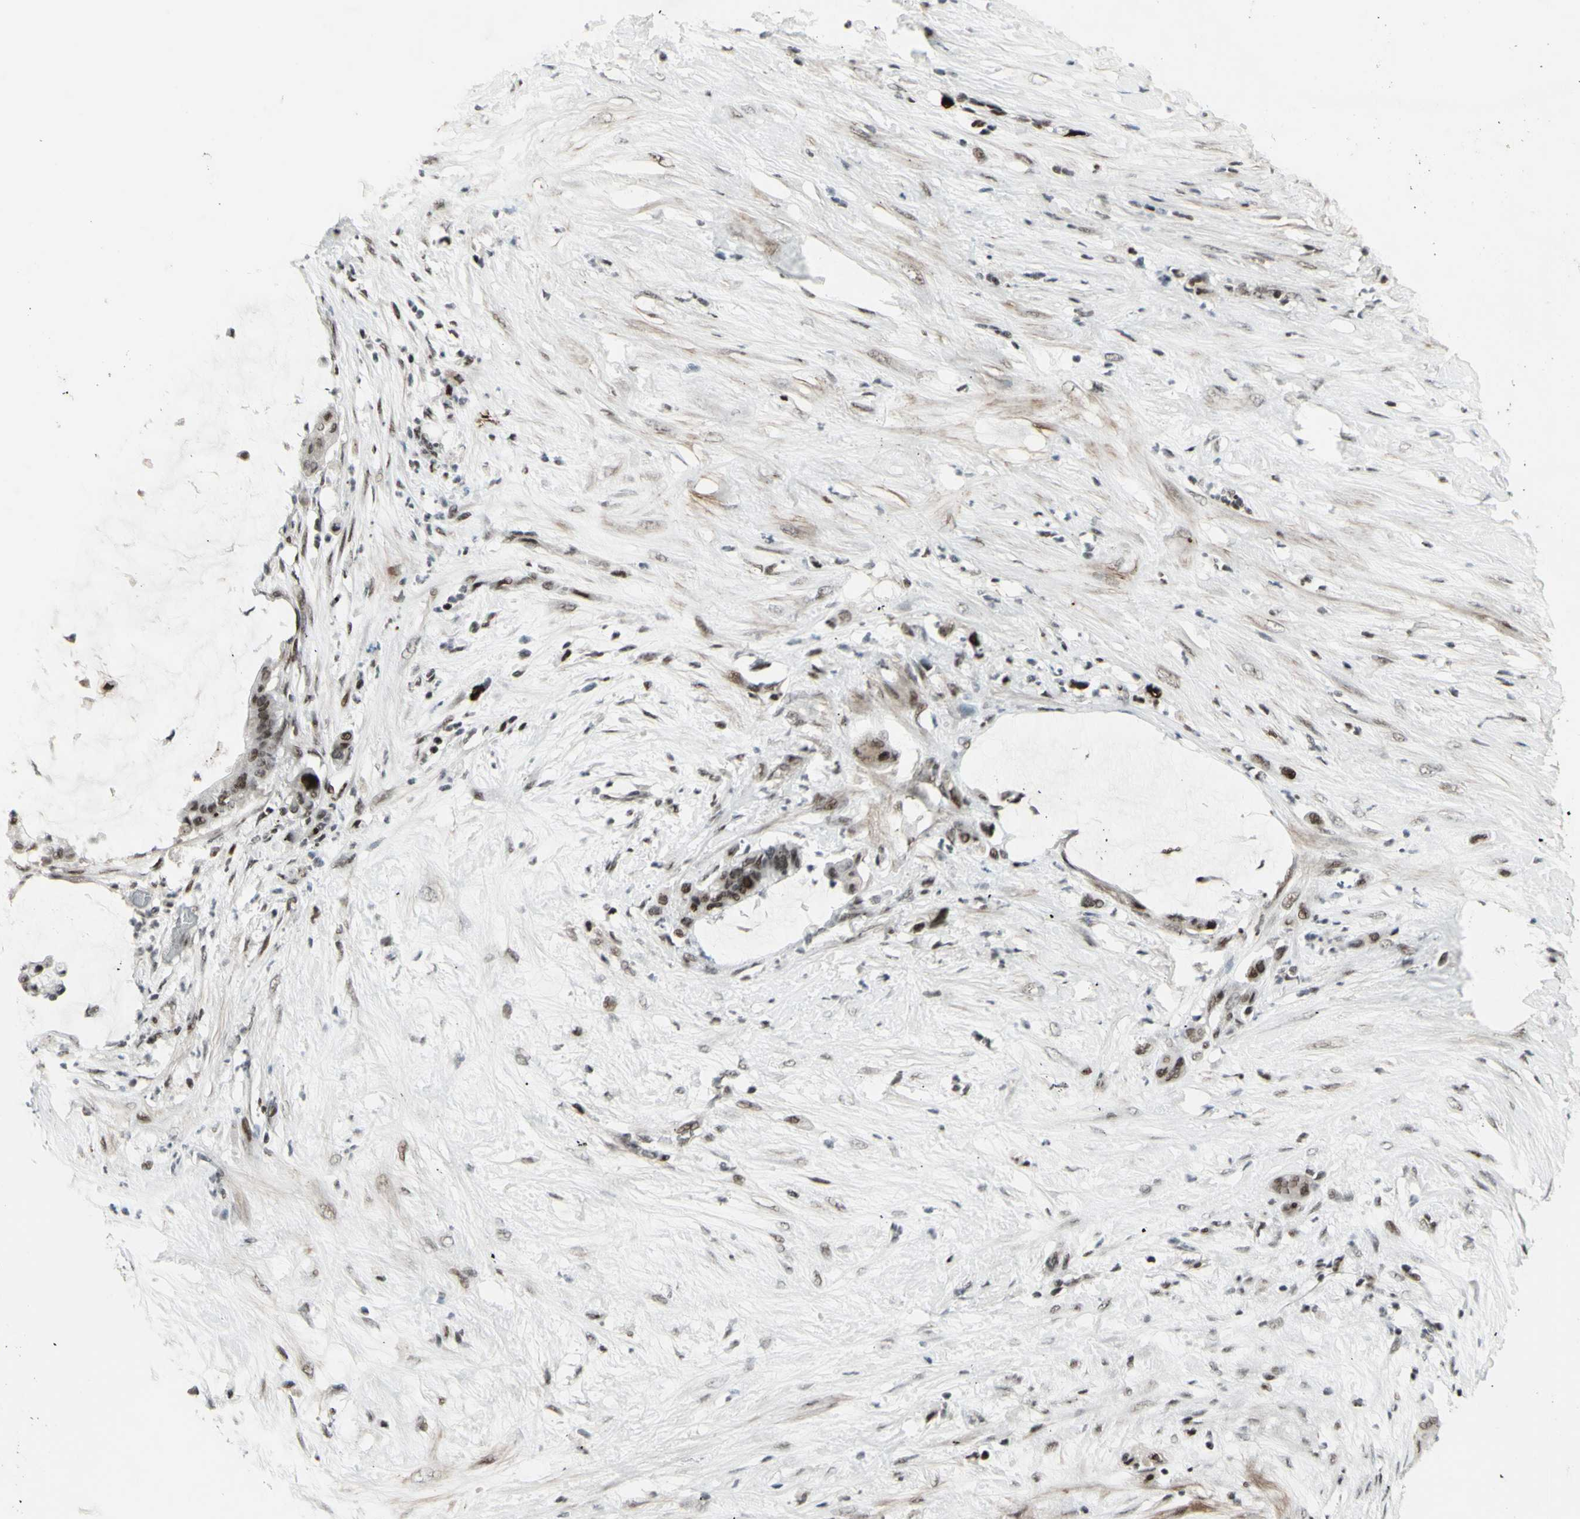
{"staining": {"intensity": "moderate", "quantity": "25%-75%", "location": "nuclear"}, "tissue": "pancreatic cancer", "cell_type": "Tumor cells", "image_type": "cancer", "snomed": [{"axis": "morphology", "description": "Adenocarcinoma, NOS"}, {"axis": "topography", "description": "Pancreas"}], "caption": "IHC histopathology image of neoplastic tissue: pancreatic cancer (adenocarcinoma) stained using immunohistochemistry shows medium levels of moderate protein expression localized specifically in the nuclear of tumor cells, appearing as a nuclear brown color.", "gene": "SUPT6H", "patient": {"sex": "male", "age": 41}}